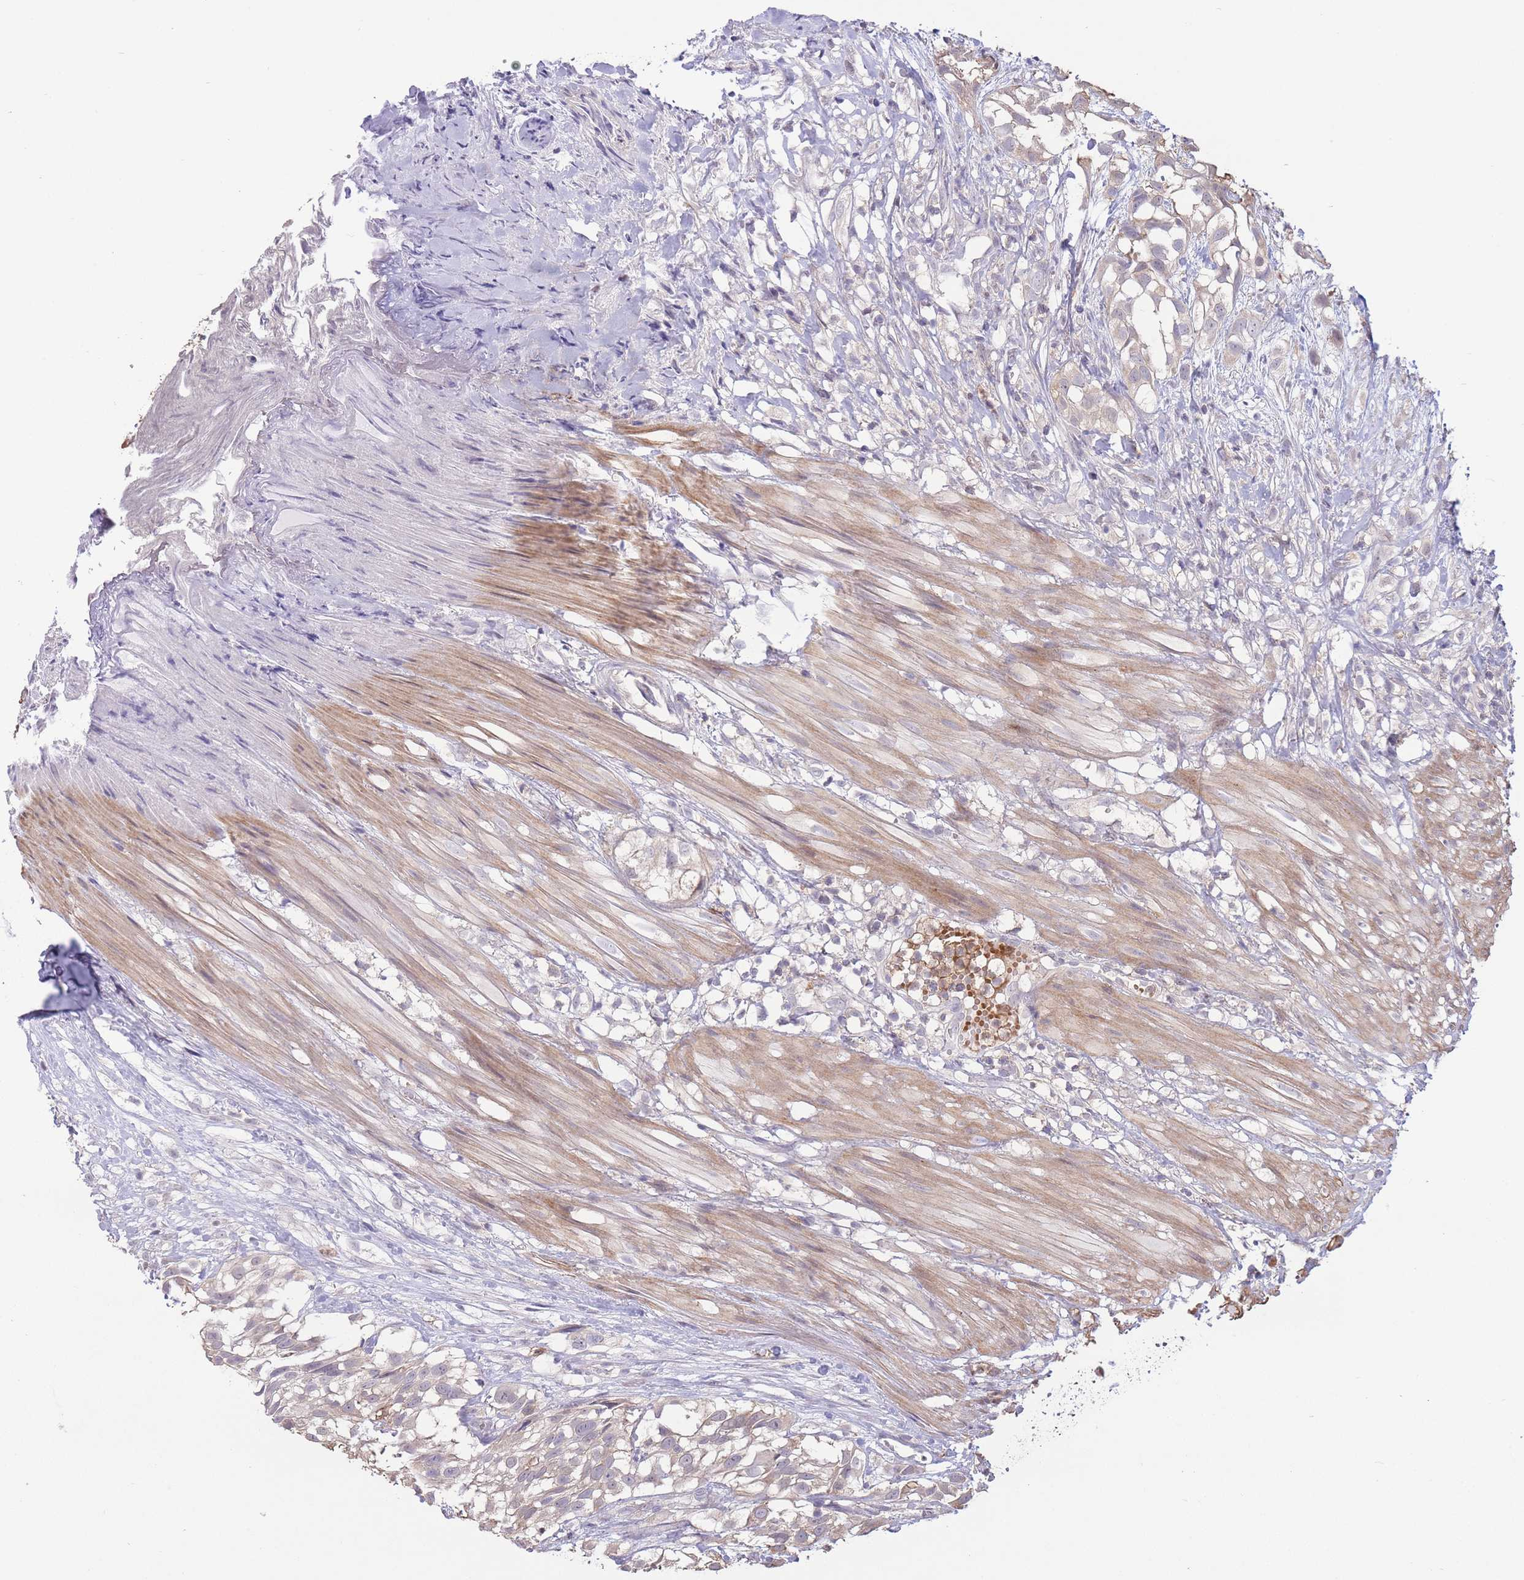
{"staining": {"intensity": "weak", "quantity": "25%-75%", "location": "cytoplasmic/membranous"}, "tissue": "urothelial cancer", "cell_type": "Tumor cells", "image_type": "cancer", "snomed": [{"axis": "morphology", "description": "Urothelial carcinoma, High grade"}, {"axis": "topography", "description": "Urinary bladder"}], "caption": "Protein staining of urothelial cancer tissue displays weak cytoplasmic/membranous staining in approximately 25%-75% of tumor cells. (DAB (3,3'-diaminobenzidine) IHC, brown staining for protein, blue staining for nuclei).", "gene": "ZNF304", "patient": {"sex": "male", "age": 56}}